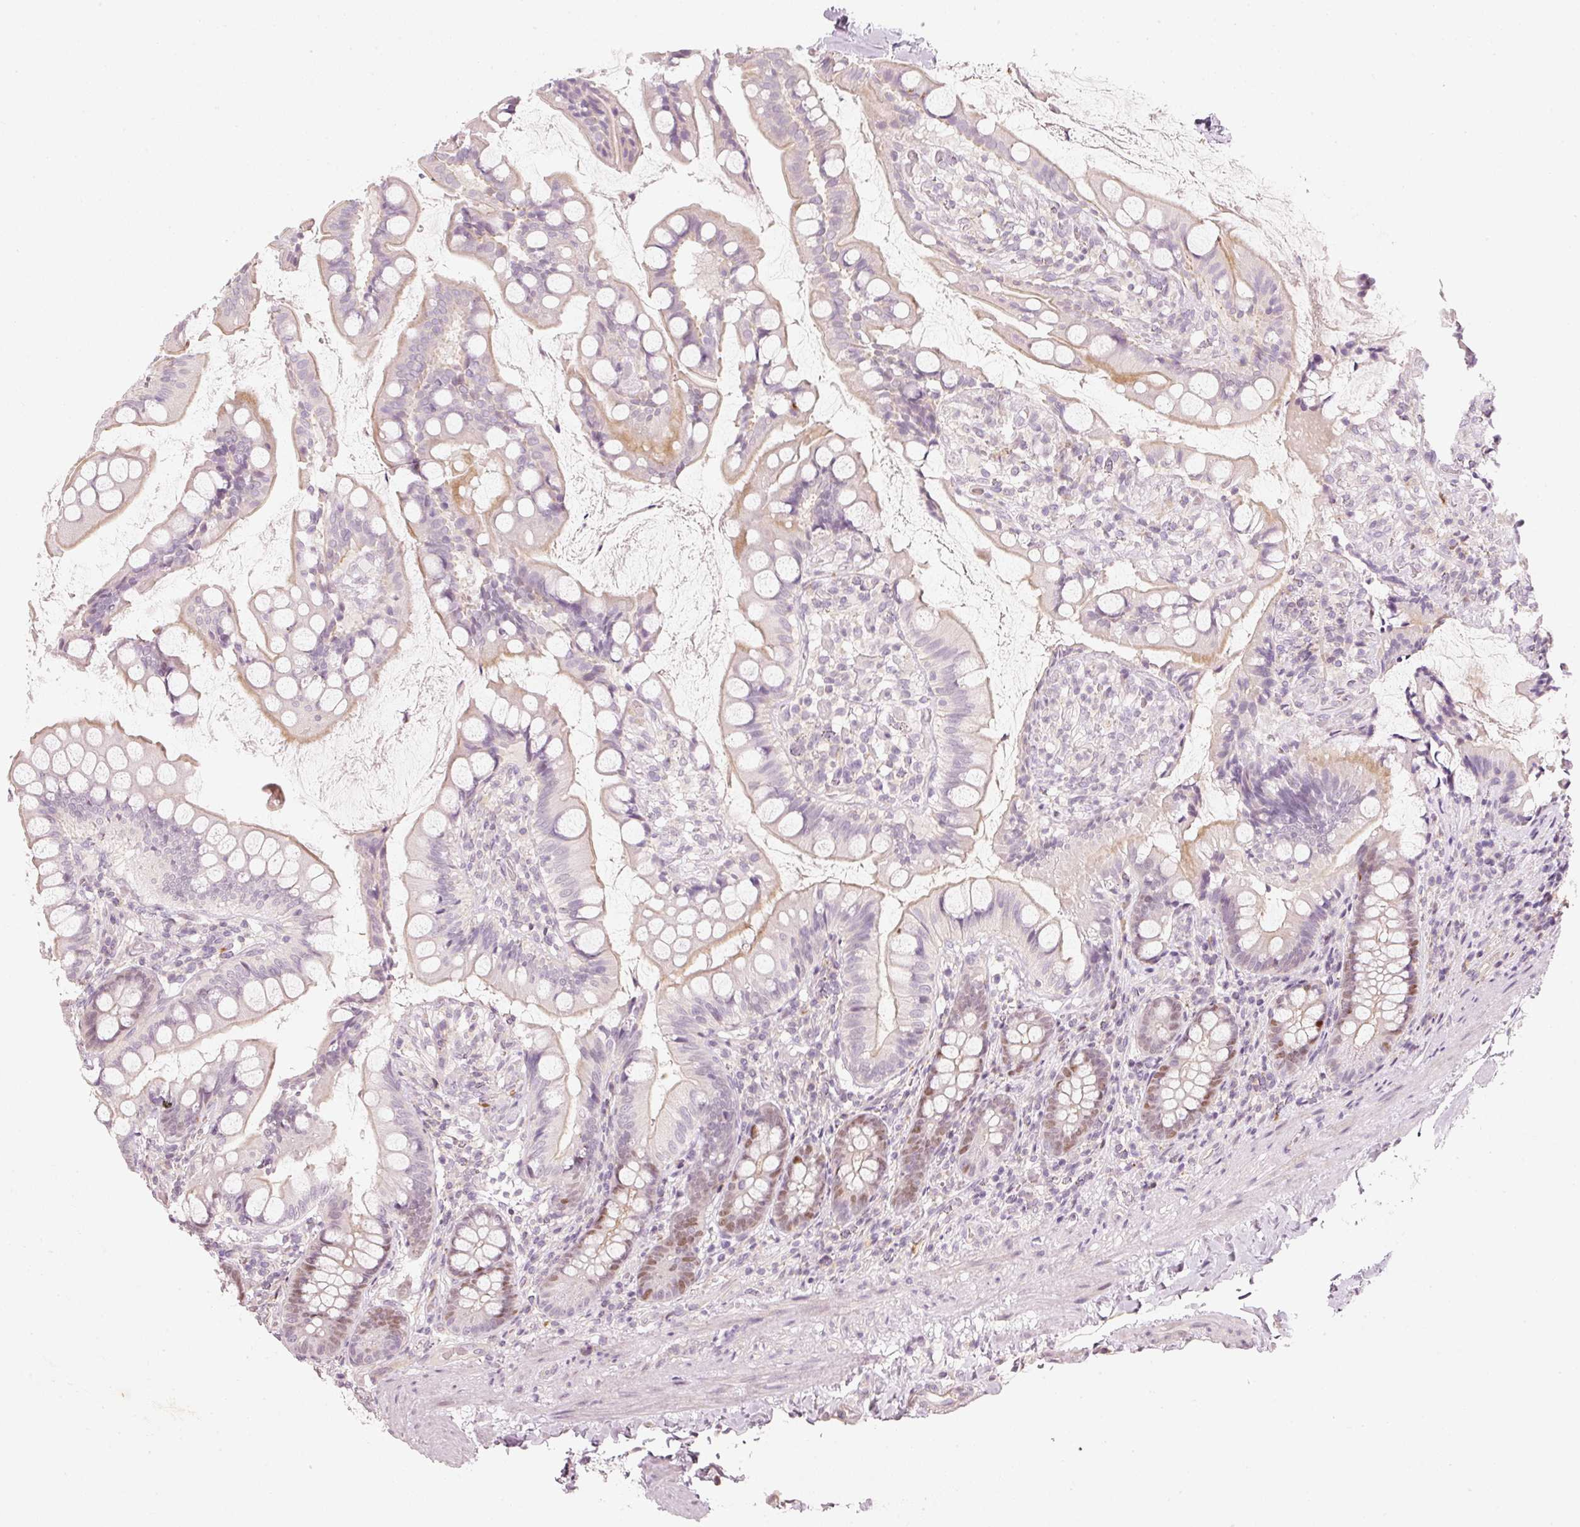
{"staining": {"intensity": "moderate", "quantity": "<25%", "location": "nuclear"}, "tissue": "small intestine", "cell_type": "Glandular cells", "image_type": "normal", "snomed": [{"axis": "morphology", "description": "Normal tissue, NOS"}, {"axis": "topography", "description": "Small intestine"}], "caption": "Small intestine stained with DAB IHC shows low levels of moderate nuclear staining in about <25% of glandular cells.", "gene": "TREX2", "patient": {"sex": "male", "age": 70}}